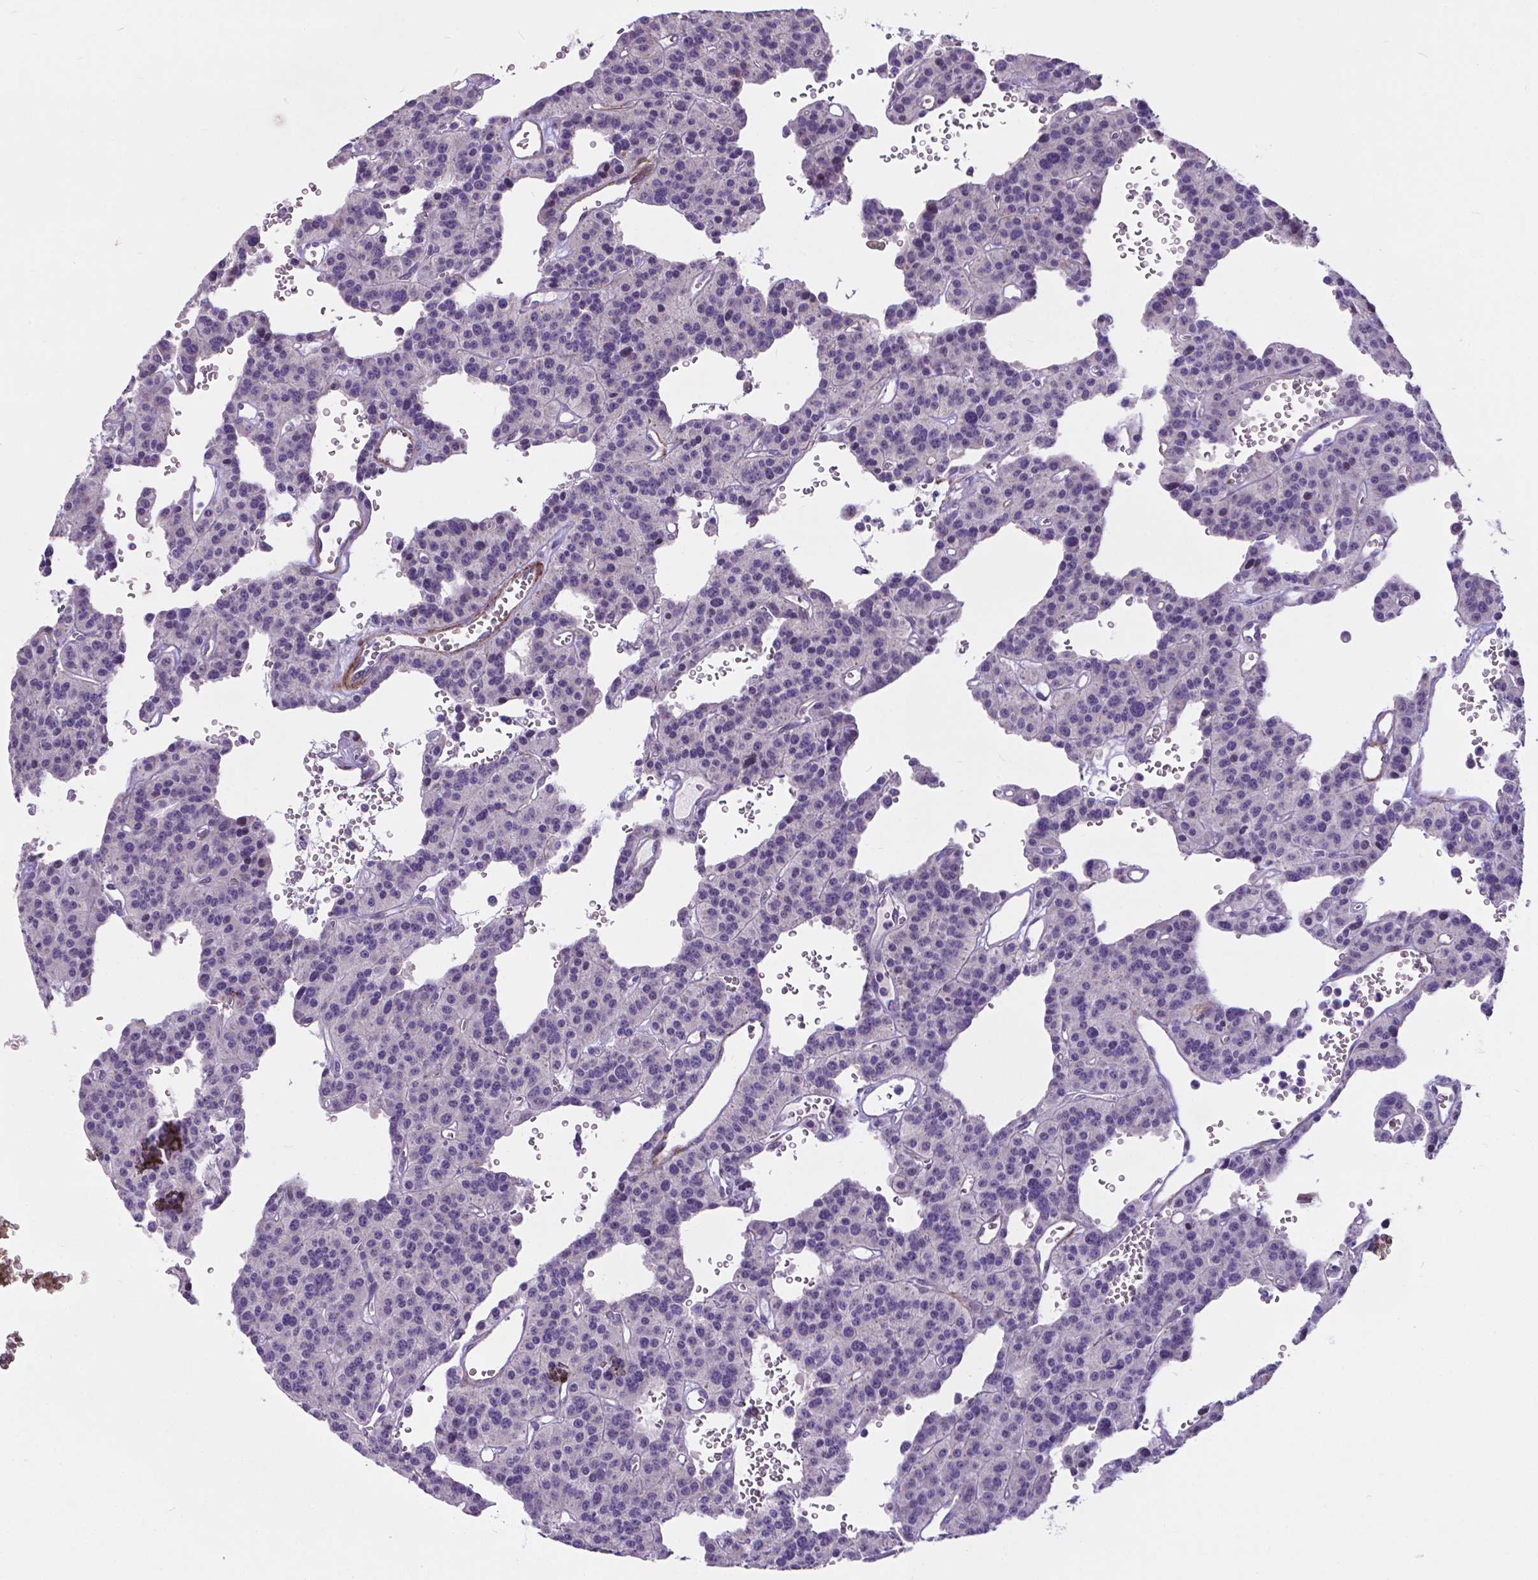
{"staining": {"intensity": "negative", "quantity": "none", "location": "none"}, "tissue": "carcinoid", "cell_type": "Tumor cells", "image_type": "cancer", "snomed": [{"axis": "morphology", "description": "Carcinoid, malignant, NOS"}, {"axis": "topography", "description": "Lung"}], "caption": "A micrograph of malignant carcinoid stained for a protein demonstrates no brown staining in tumor cells.", "gene": "PFKFB4", "patient": {"sex": "female", "age": 71}}